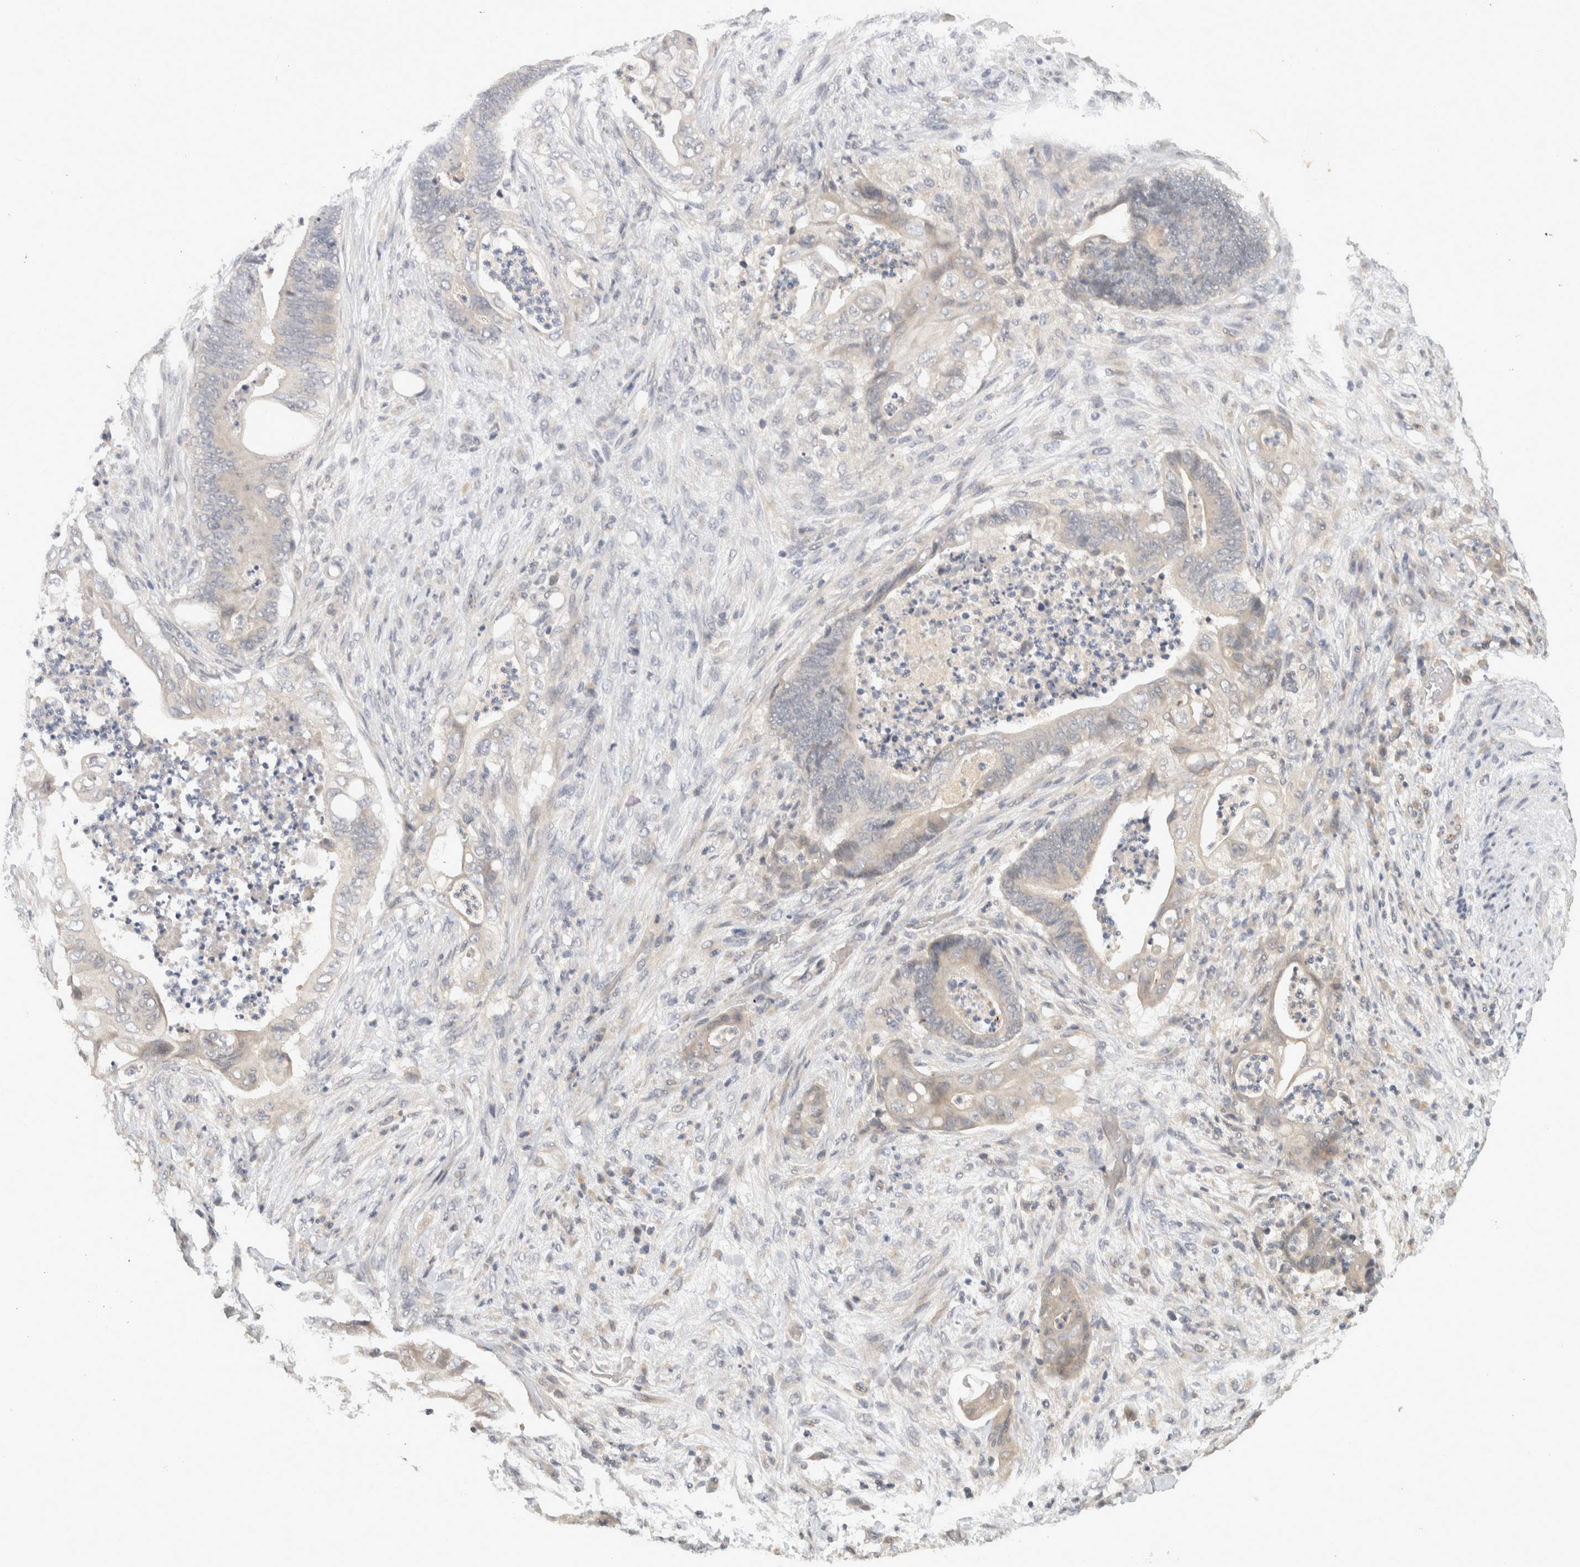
{"staining": {"intensity": "negative", "quantity": "none", "location": "none"}, "tissue": "stomach cancer", "cell_type": "Tumor cells", "image_type": "cancer", "snomed": [{"axis": "morphology", "description": "Adenocarcinoma, NOS"}, {"axis": "topography", "description": "Stomach"}], "caption": "Immunohistochemistry histopathology image of neoplastic tissue: human stomach cancer stained with DAB exhibits no significant protein staining in tumor cells.", "gene": "AFP", "patient": {"sex": "female", "age": 73}}